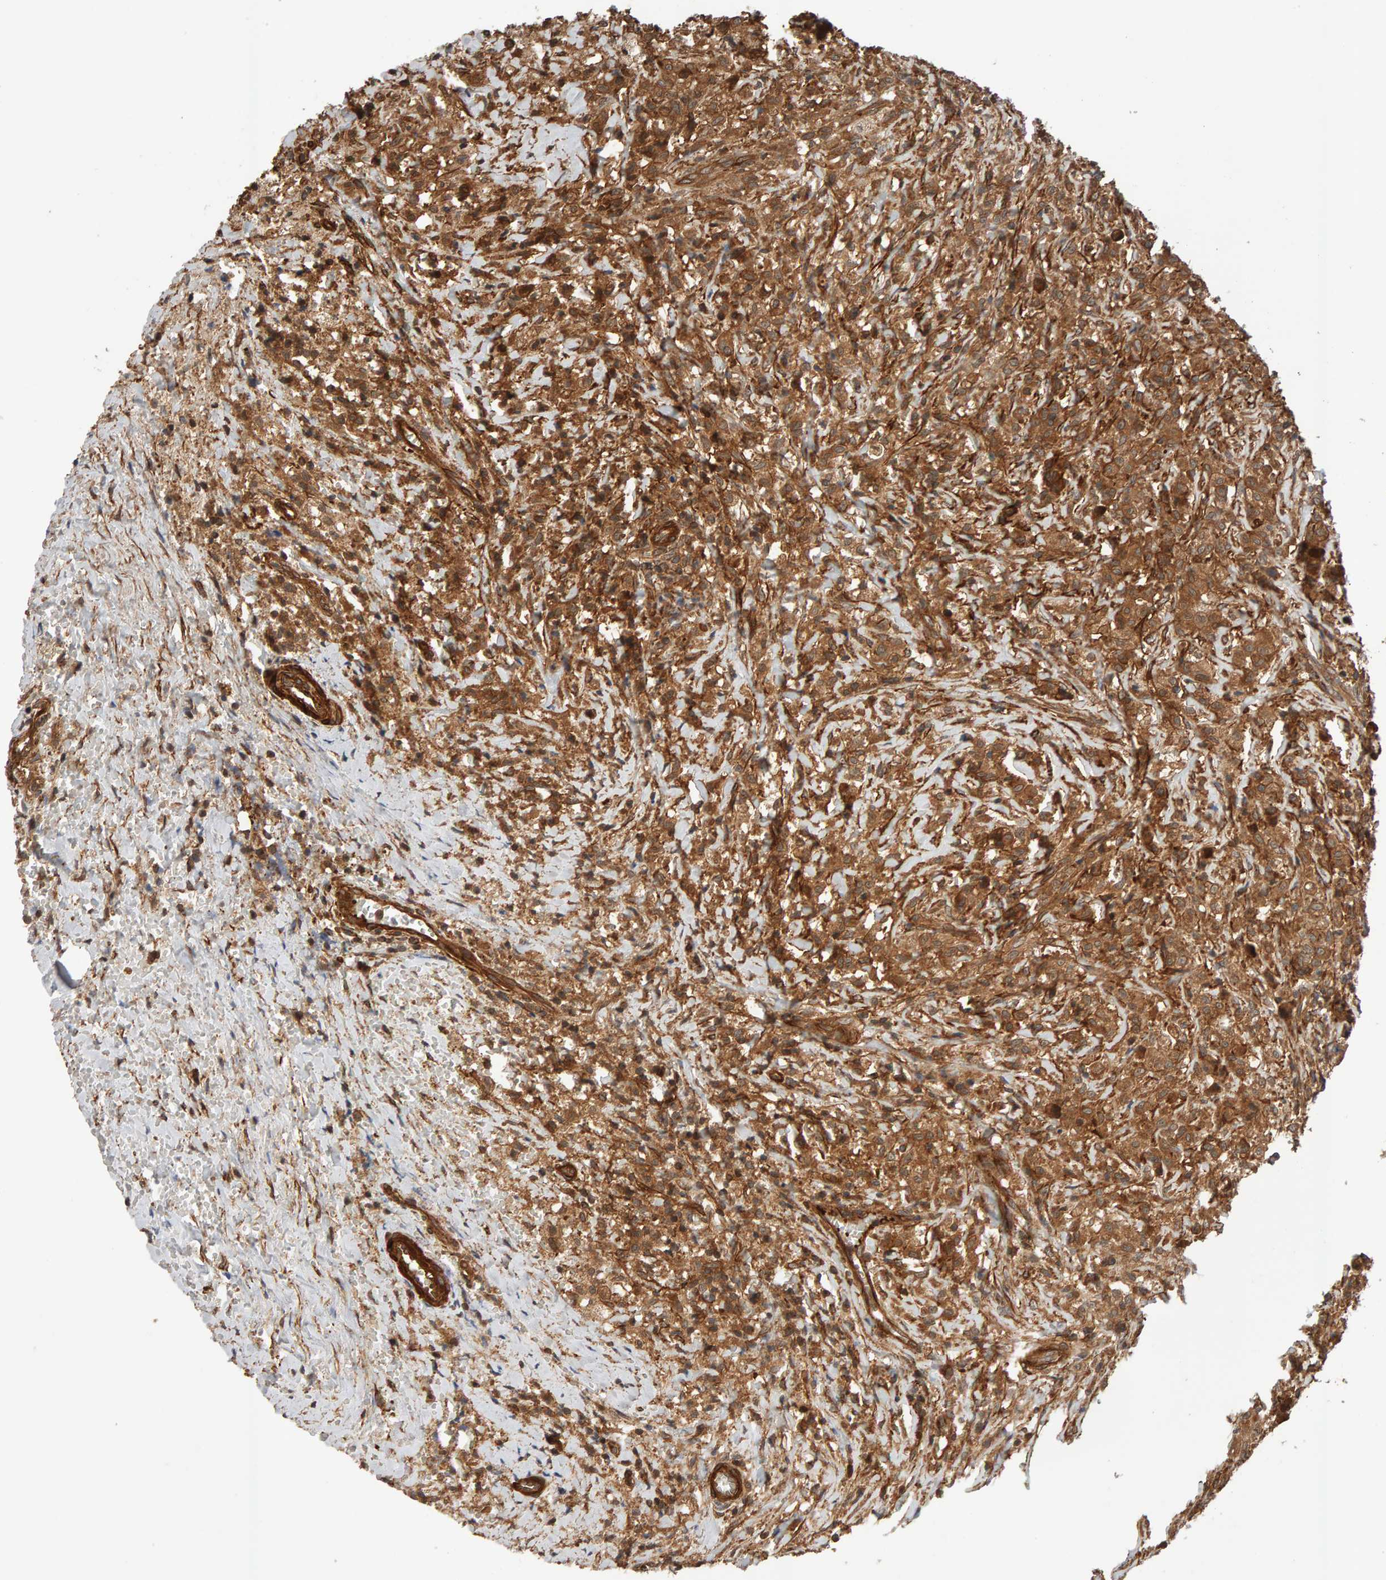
{"staining": {"intensity": "moderate", "quantity": ">75%", "location": "cytoplasmic/membranous"}, "tissue": "testis cancer", "cell_type": "Tumor cells", "image_type": "cancer", "snomed": [{"axis": "morphology", "description": "Carcinoma, Embryonal, NOS"}, {"axis": "topography", "description": "Testis"}], "caption": "Embryonal carcinoma (testis) stained for a protein (brown) exhibits moderate cytoplasmic/membranous positive expression in about >75% of tumor cells.", "gene": "SYNRG", "patient": {"sex": "male", "age": 2}}